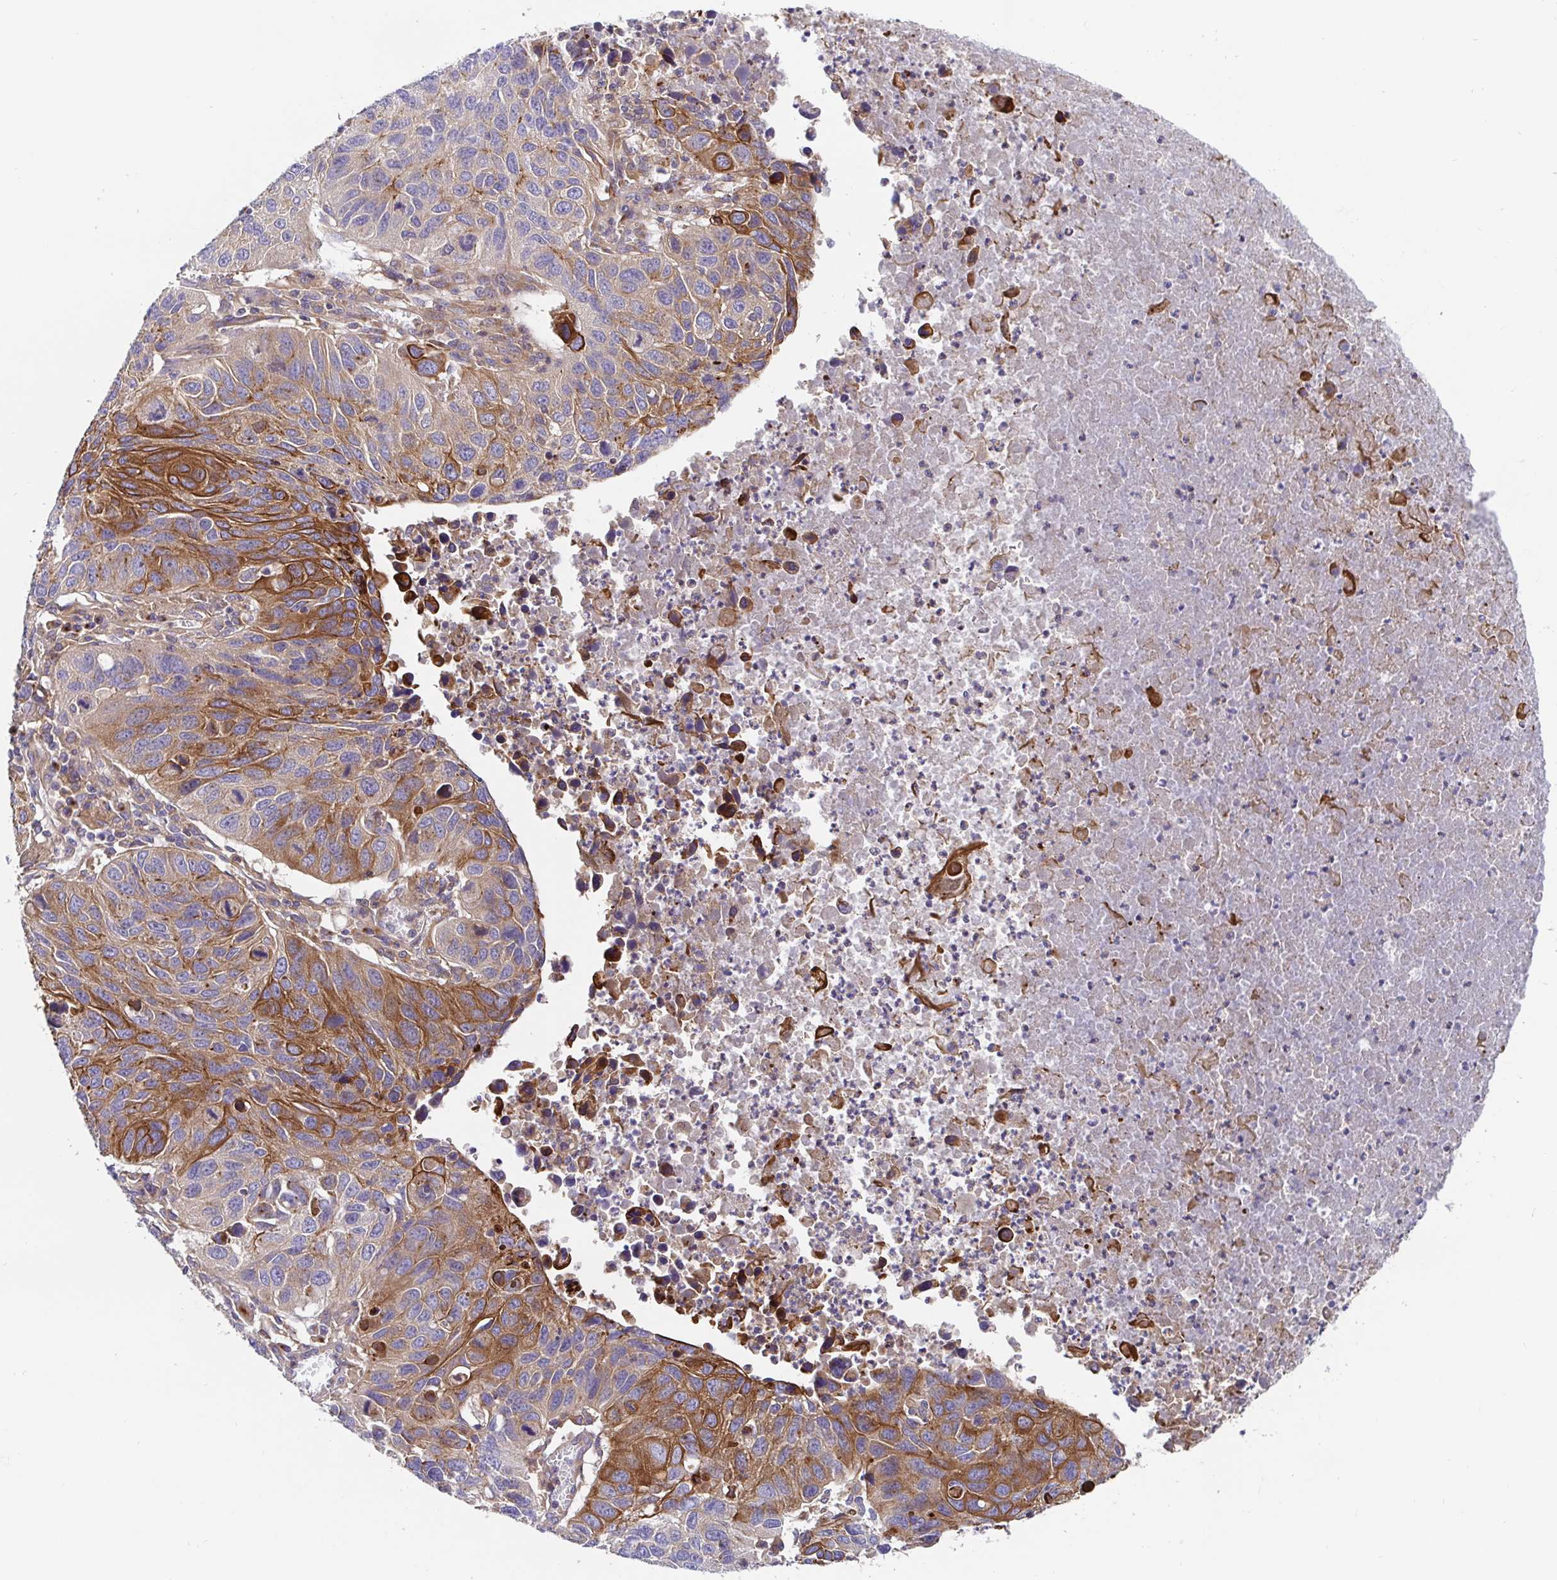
{"staining": {"intensity": "strong", "quantity": "25%-75%", "location": "cytoplasmic/membranous"}, "tissue": "lung cancer", "cell_type": "Tumor cells", "image_type": "cancer", "snomed": [{"axis": "morphology", "description": "Squamous cell carcinoma, NOS"}, {"axis": "topography", "description": "Lung"}], "caption": "Approximately 25%-75% of tumor cells in human lung cancer (squamous cell carcinoma) reveal strong cytoplasmic/membranous protein staining as visualized by brown immunohistochemical staining.", "gene": "GOLGA1", "patient": {"sex": "female", "age": 61}}